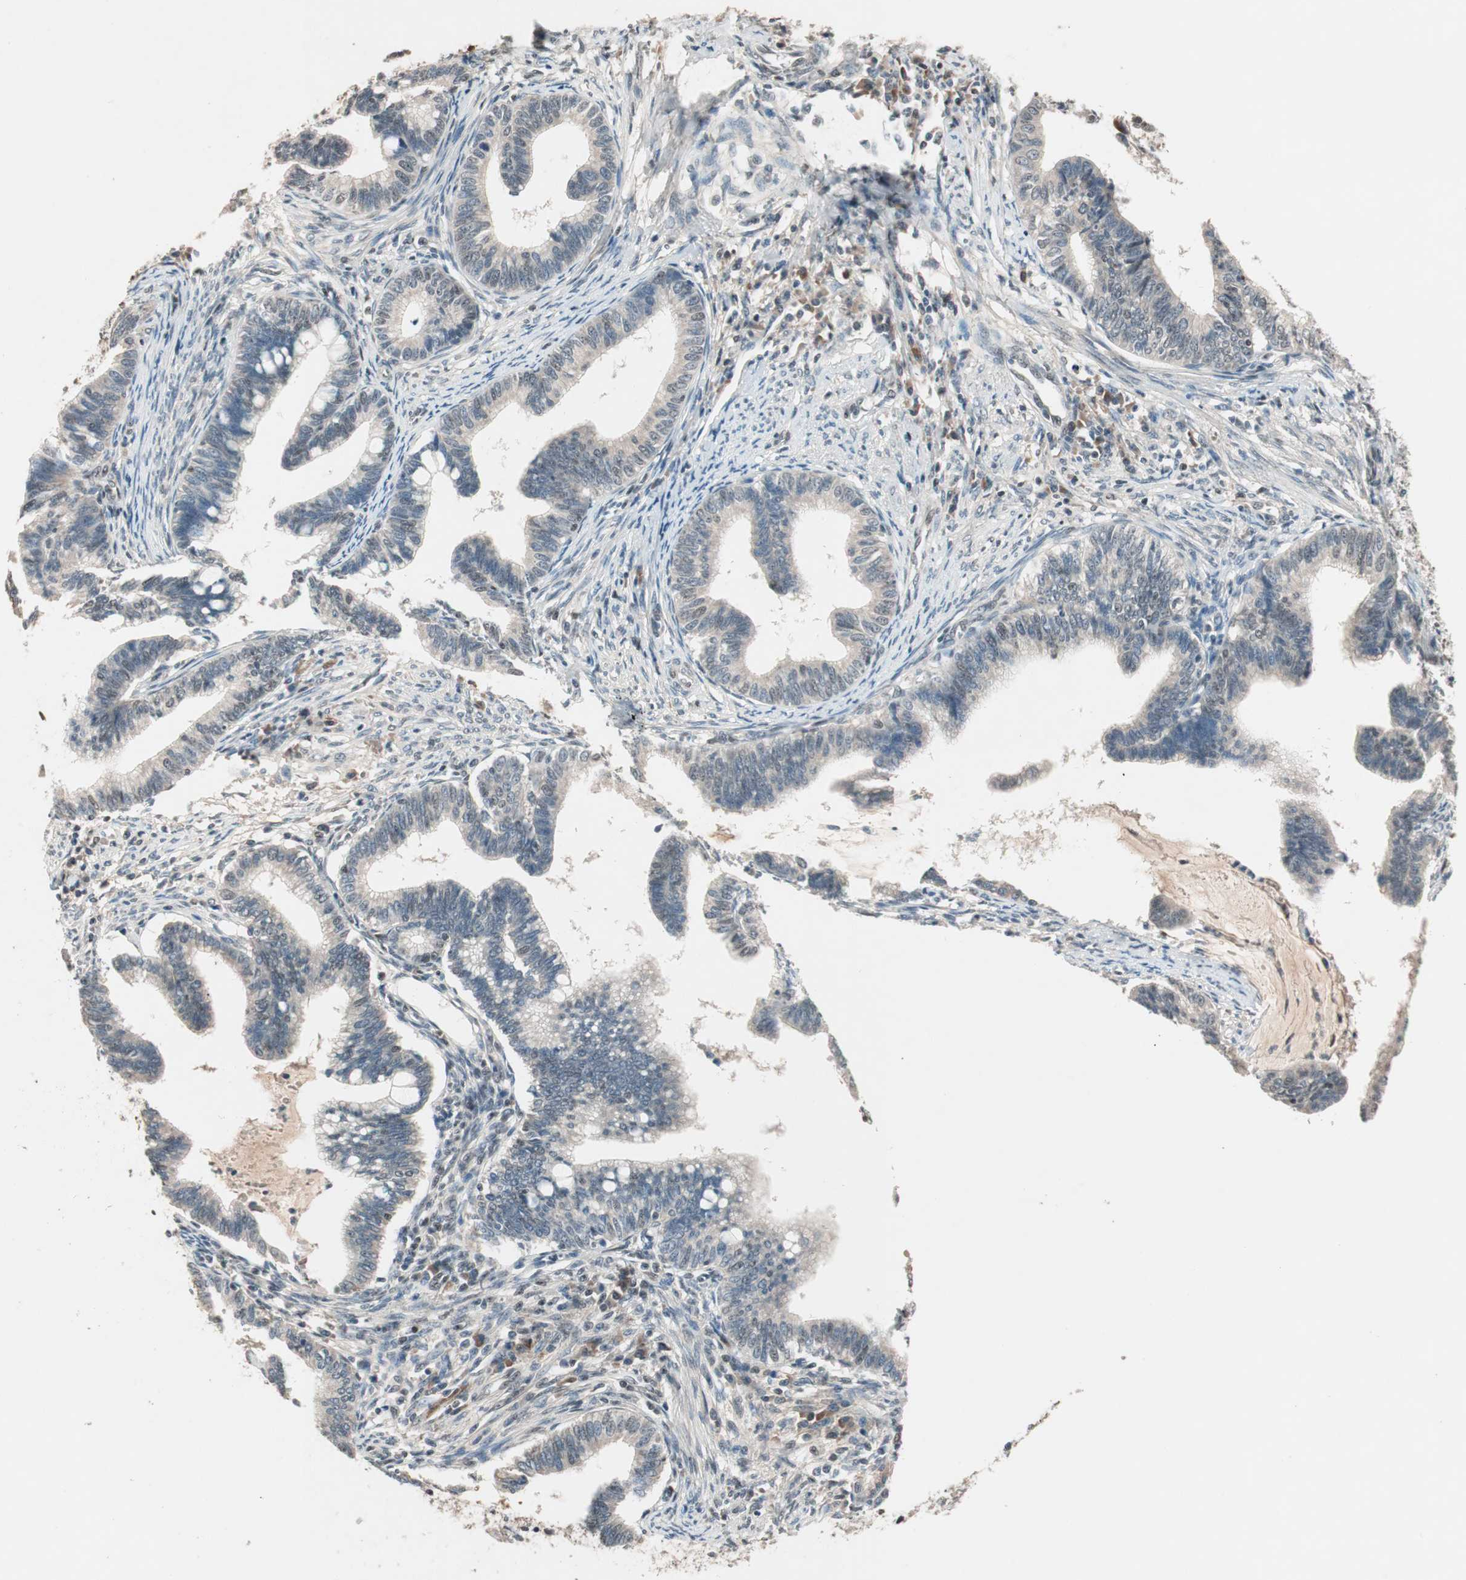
{"staining": {"intensity": "weak", "quantity": "<25%", "location": "nuclear"}, "tissue": "cervical cancer", "cell_type": "Tumor cells", "image_type": "cancer", "snomed": [{"axis": "morphology", "description": "Adenocarcinoma, NOS"}, {"axis": "topography", "description": "Cervix"}], "caption": "Image shows no significant protein expression in tumor cells of cervical cancer. Nuclei are stained in blue.", "gene": "NFRKB", "patient": {"sex": "female", "age": 36}}